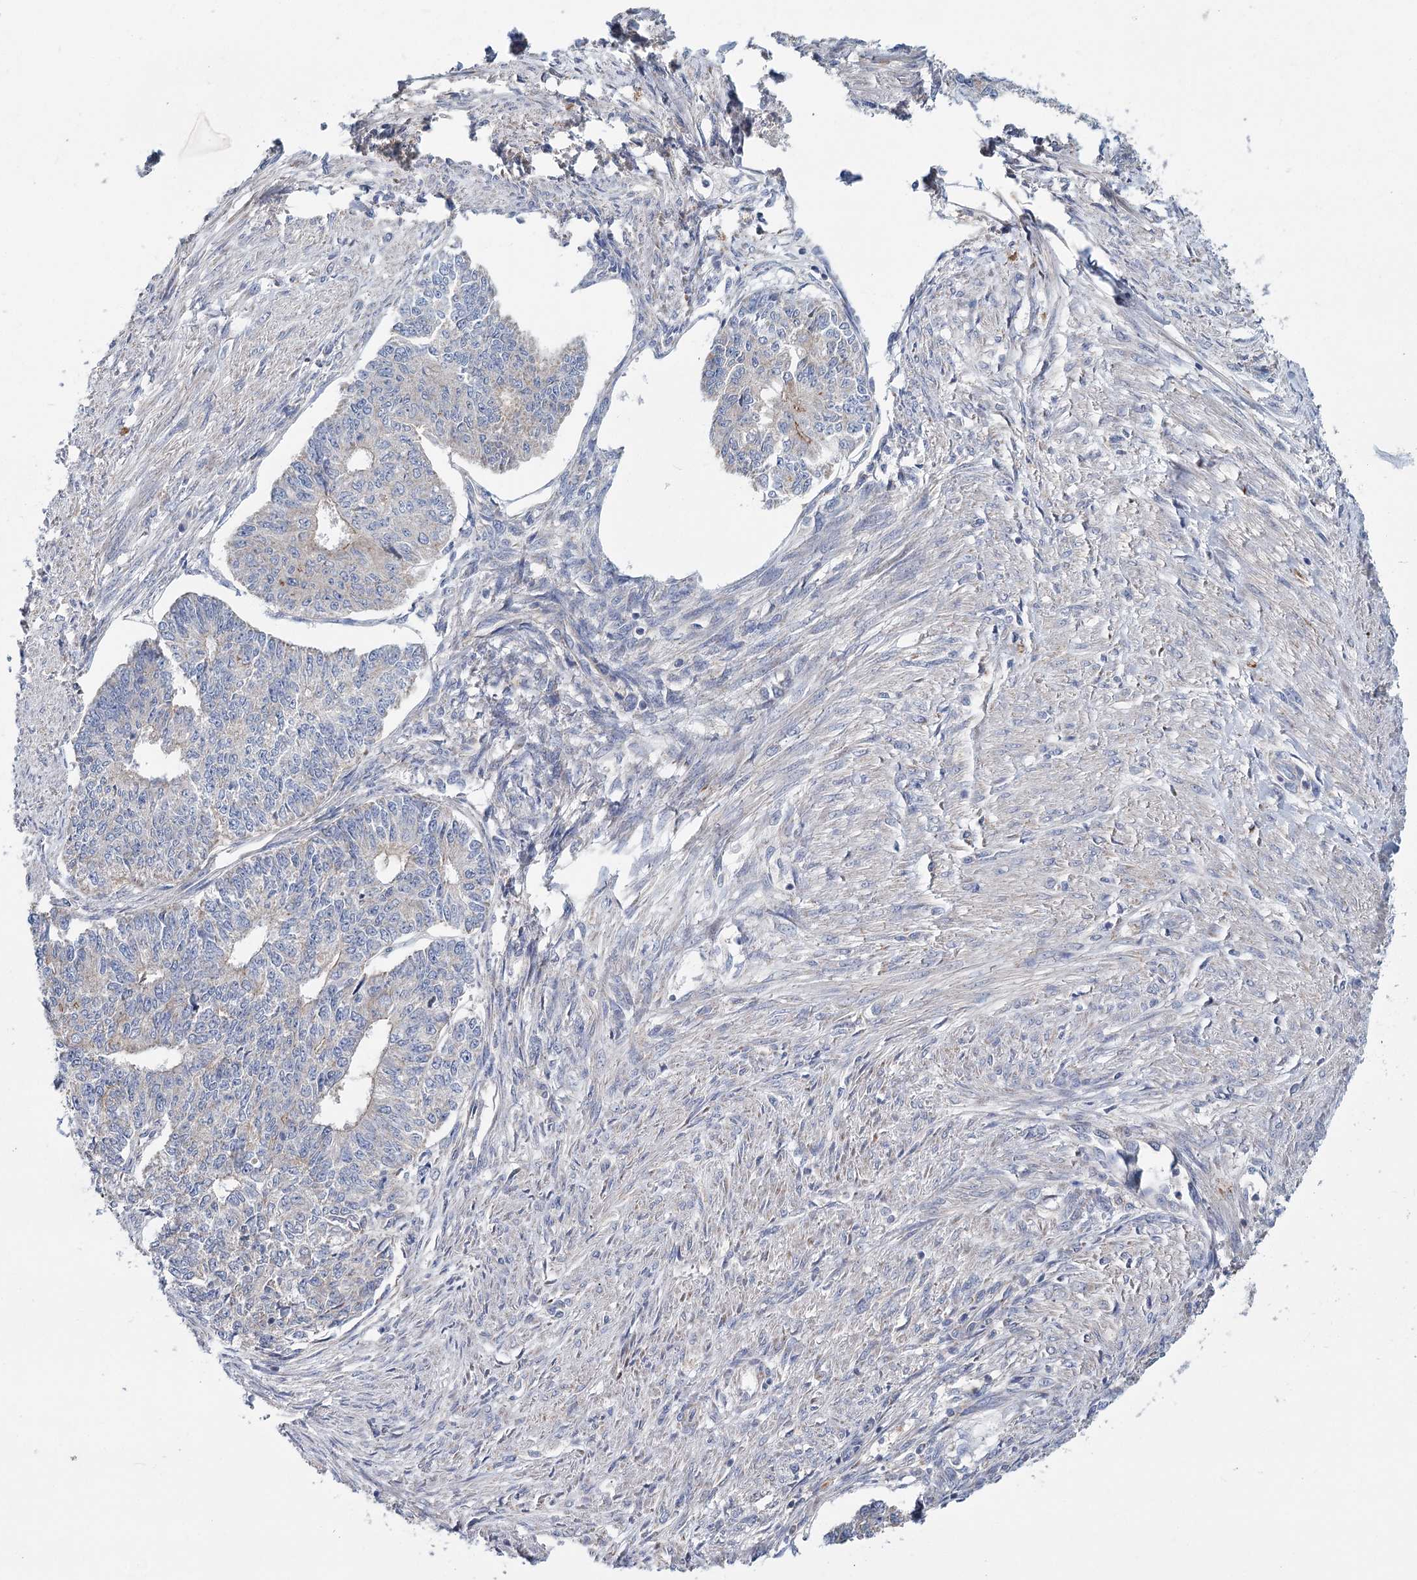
{"staining": {"intensity": "negative", "quantity": "none", "location": "none"}, "tissue": "endometrial cancer", "cell_type": "Tumor cells", "image_type": "cancer", "snomed": [{"axis": "morphology", "description": "Adenocarcinoma, NOS"}, {"axis": "topography", "description": "Endometrium"}], "caption": "Endometrial cancer stained for a protein using immunohistochemistry (IHC) reveals no positivity tumor cells.", "gene": "ANKRD16", "patient": {"sex": "female", "age": 32}}